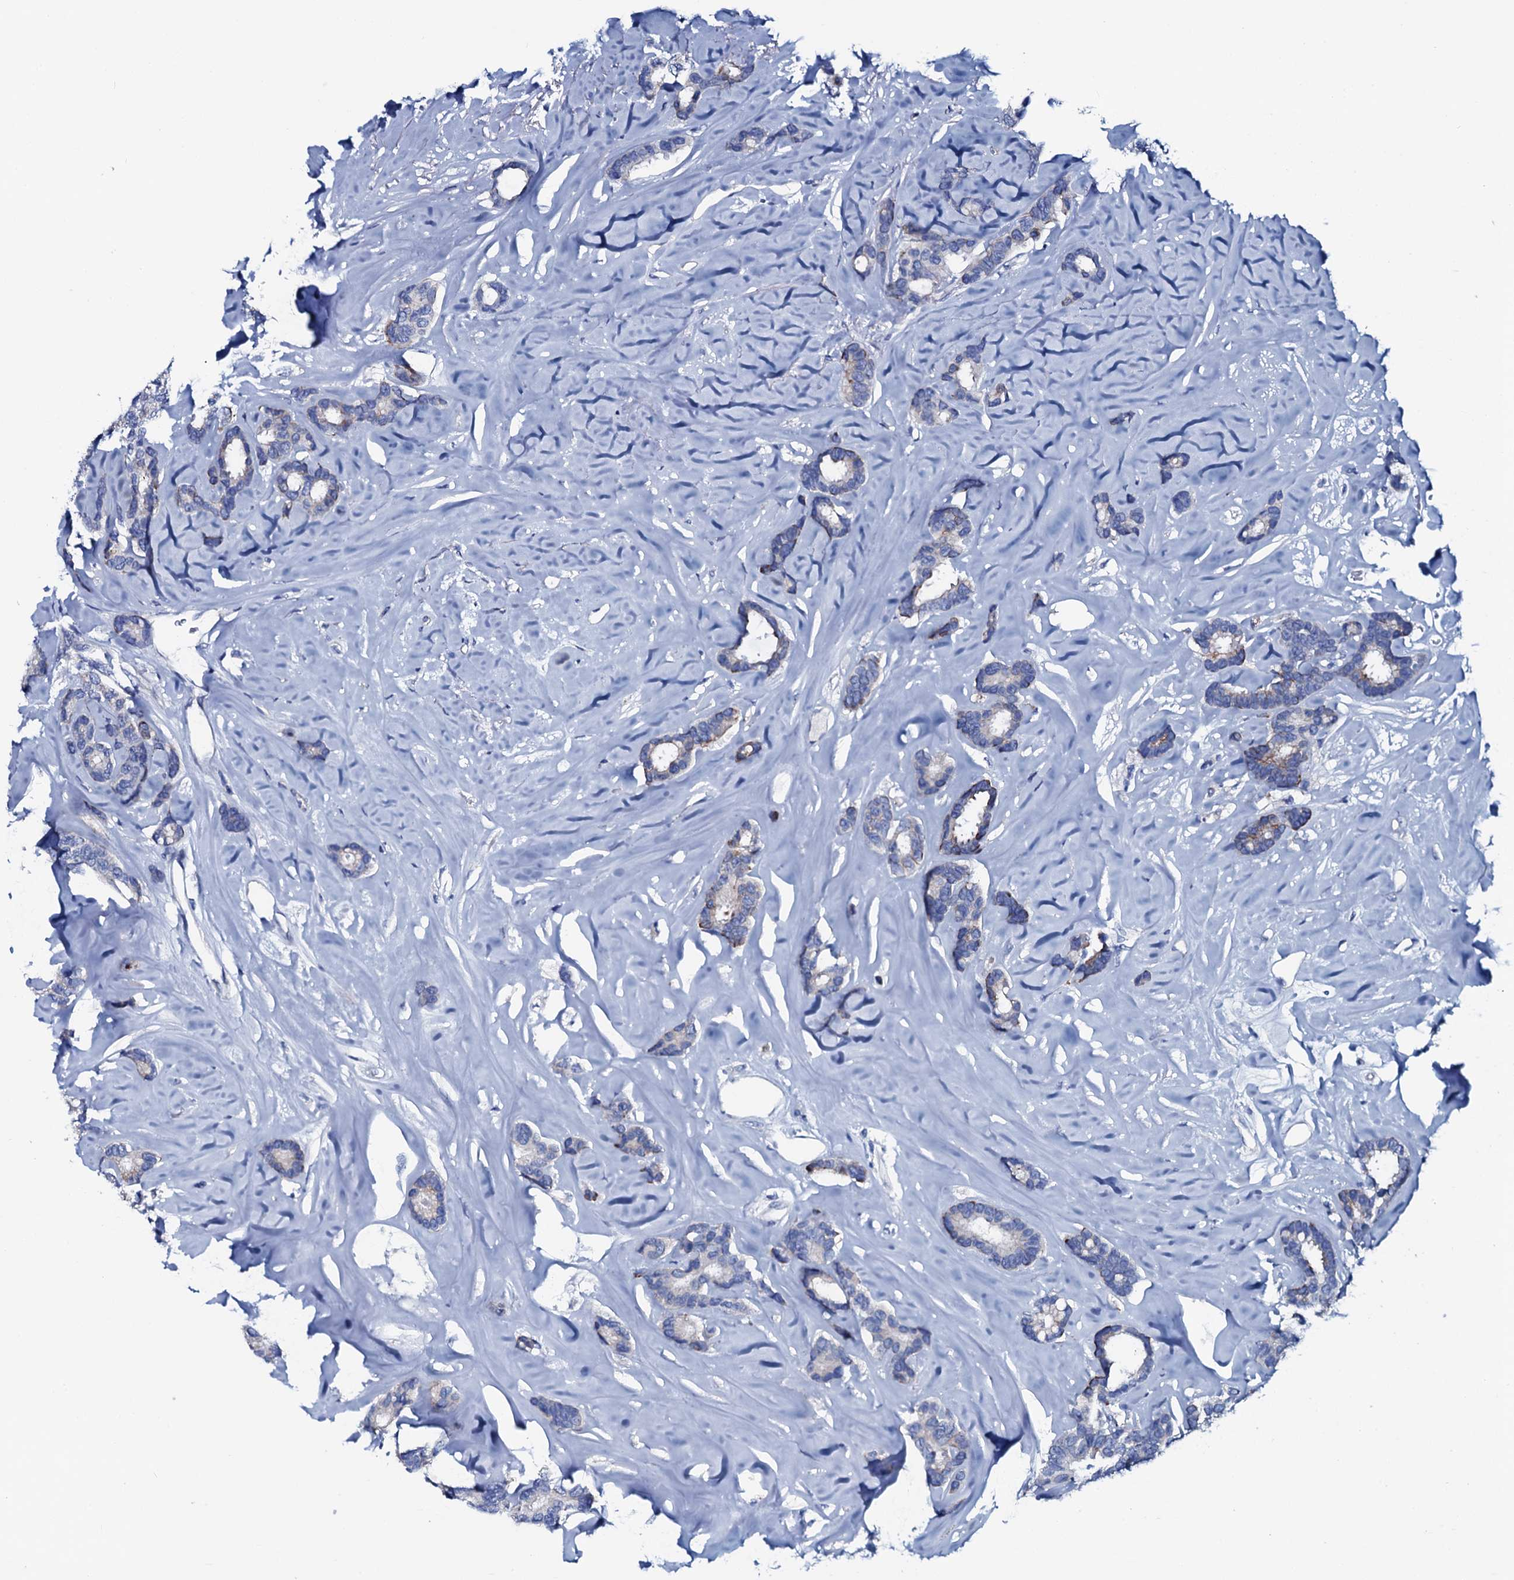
{"staining": {"intensity": "strong", "quantity": "<25%", "location": "cytoplasmic/membranous"}, "tissue": "breast cancer", "cell_type": "Tumor cells", "image_type": "cancer", "snomed": [{"axis": "morphology", "description": "Duct carcinoma"}, {"axis": "topography", "description": "Breast"}], "caption": "Tumor cells demonstrate strong cytoplasmic/membranous staining in about <25% of cells in breast intraductal carcinoma.", "gene": "GYS2", "patient": {"sex": "female", "age": 87}}